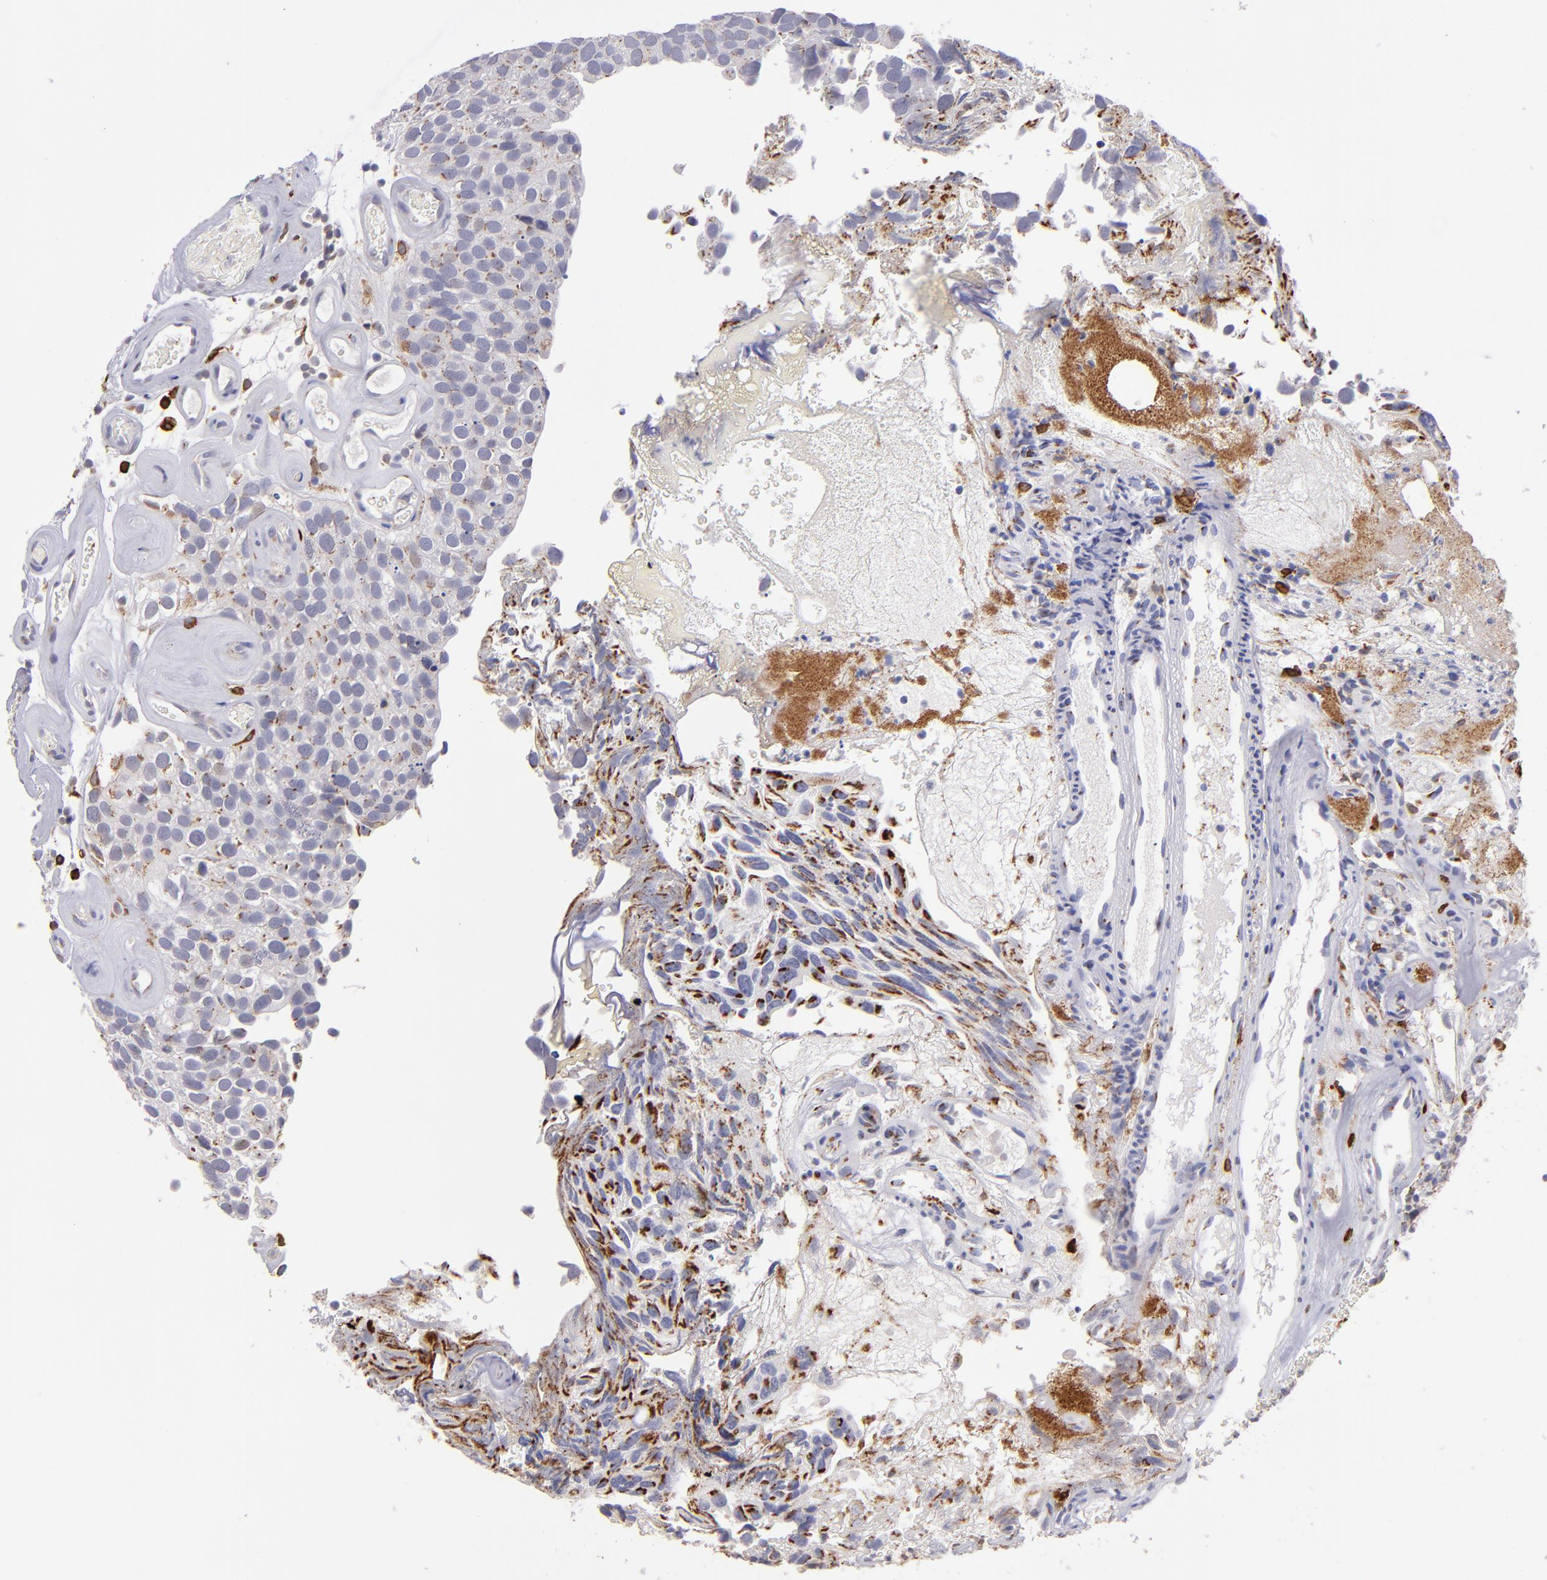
{"staining": {"intensity": "weak", "quantity": ">75%", "location": "cytoplasmic/membranous"}, "tissue": "urothelial cancer", "cell_type": "Tumor cells", "image_type": "cancer", "snomed": [{"axis": "morphology", "description": "Urothelial carcinoma, High grade"}, {"axis": "topography", "description": "Urinary bladder"}], "caption": "Brown immunohistochemical staining in human urothelial cancer demonstrates weak cytoplasmic/membranous staining in about >75% of tumor cells. (brown staining indicates protein expression, while blue staining denotes nuclei).", "gene": "PTGS1", "patient": {"sex": "male", "age": 72}}